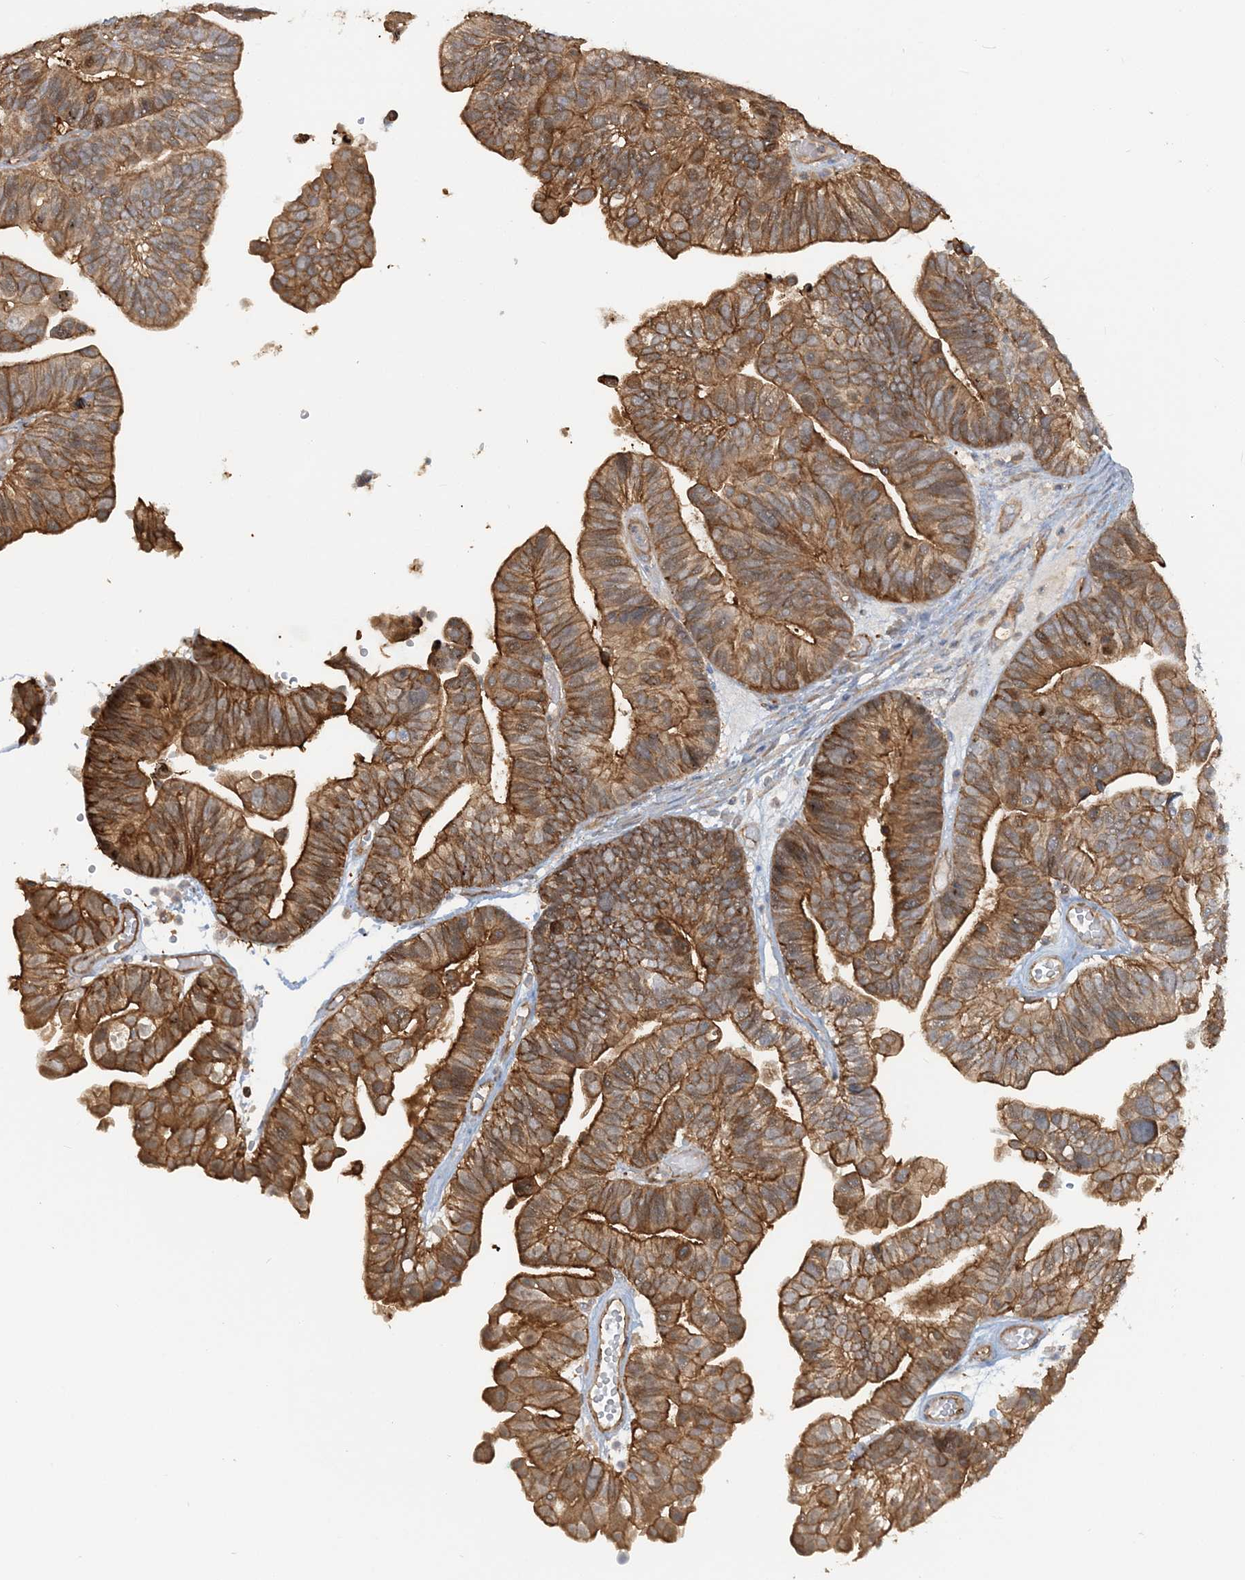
{"staining": {"intensity": "strong", "quantity": ">75%", "location": "cytoplasmic/membranous"}, "tissue": "ovarian cancer", "cell_type": "Tumor cells", "image_type": "cancer", "snomed": [{"axis": "morphology", "description": "Cystadenocarcinoma, serous, NOS"}, {"axis": "topography", "description": "Ovary"}], "caption": "Immunohistochemical staining of human ovarian cancer (serous cystadenocarcinoma) shows high levels of strong cytoplasmic/membranous positivity in about >75% of tumor cells.", "gene": "DSTN", "patient": {"sex": "female", "age": 56}}